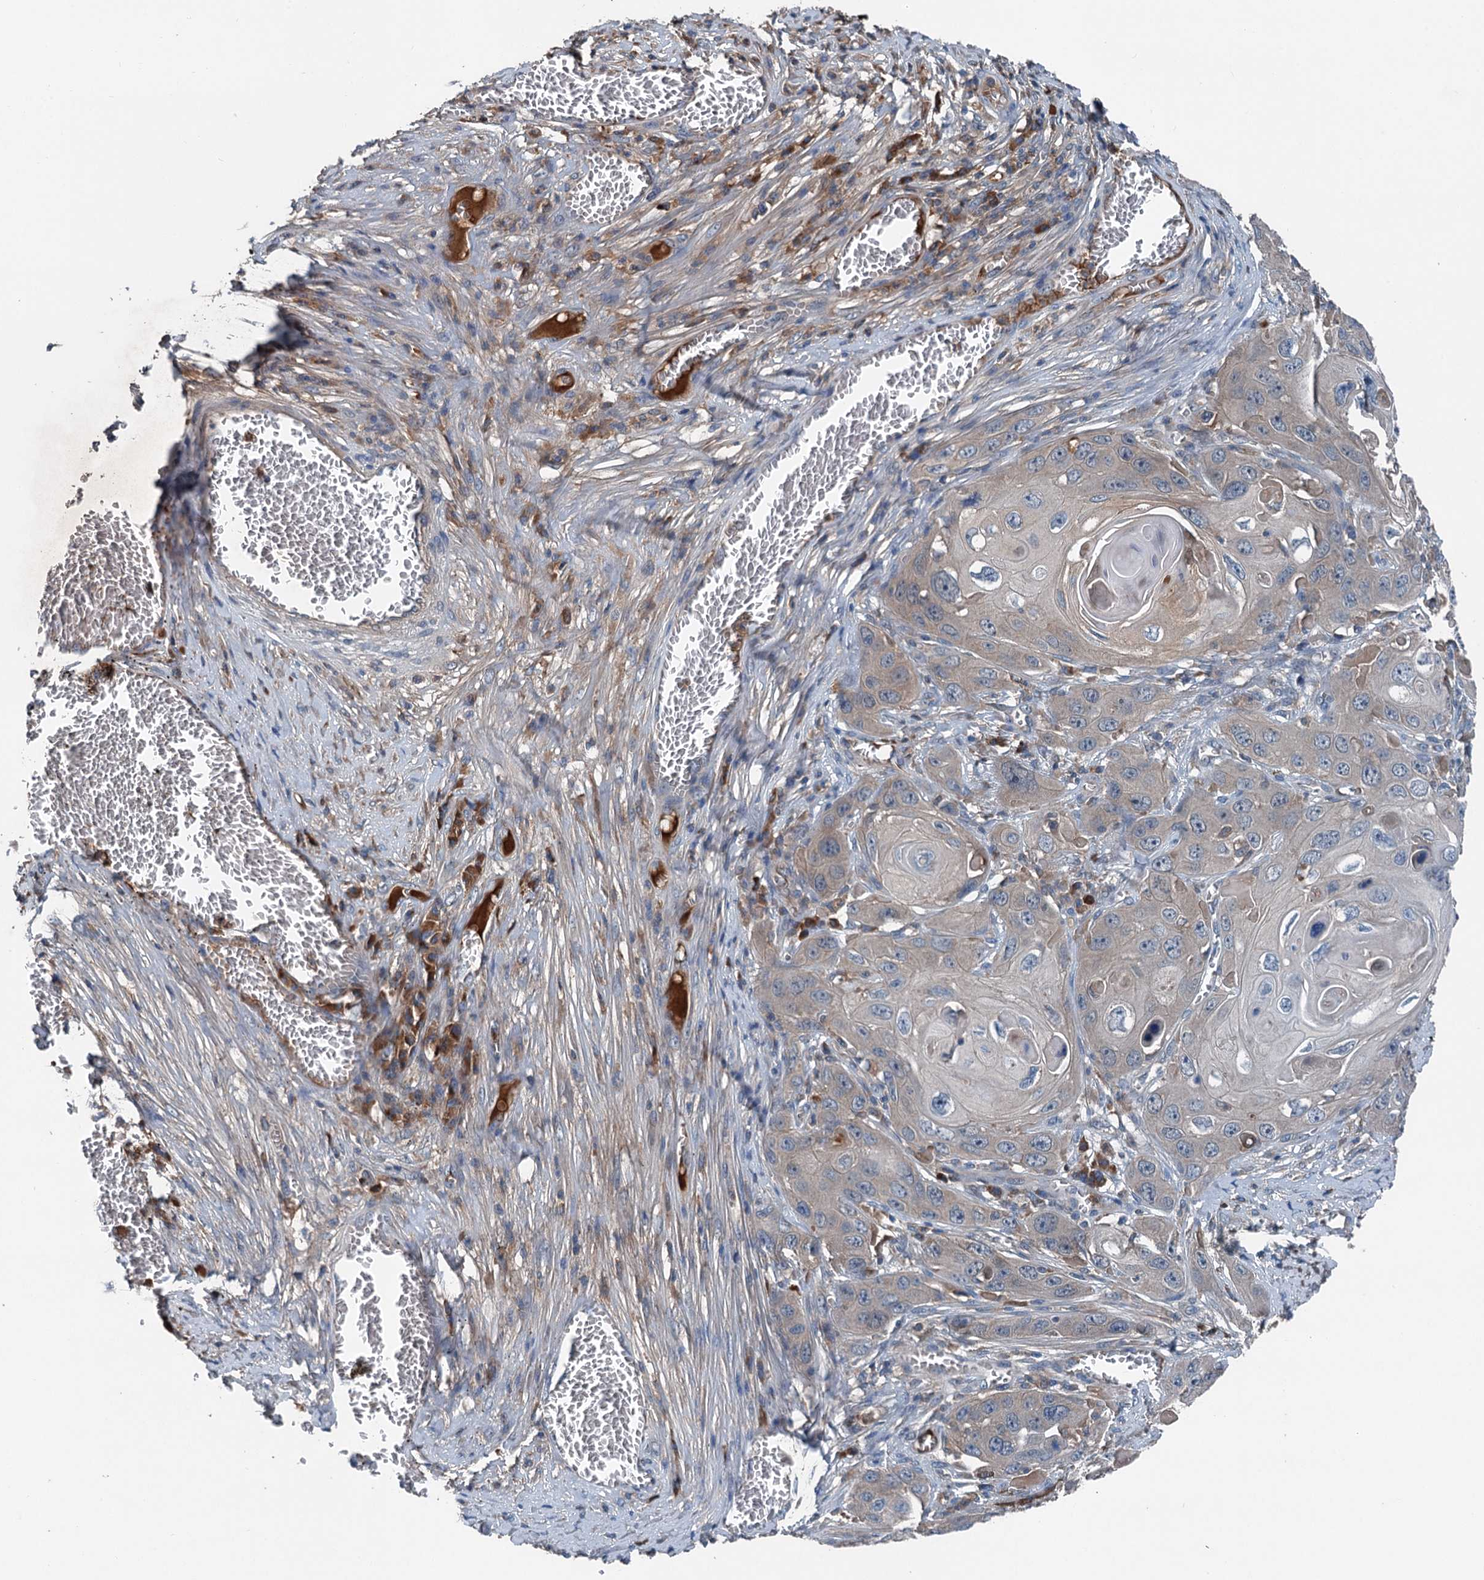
{"staining": {"intensity": "weak", "quantity": "<25%", "location": "cytoplasmic/membranous"}, "tissue": "skin cancer", "cell_type": "Tumor cells", "image_type": "cancer", "snomed": [{"axis": "morphology", "description": "Squamous cell carcinoma, NOS"}, {"axis": "topography", "description": "Skin"}], "caption": "DAB immunohistochemical staining of human skin cancer displays no significant expression in tumor cells.", "gene": "PDSS1", "patient": {"sex": "male", "age": 55}}